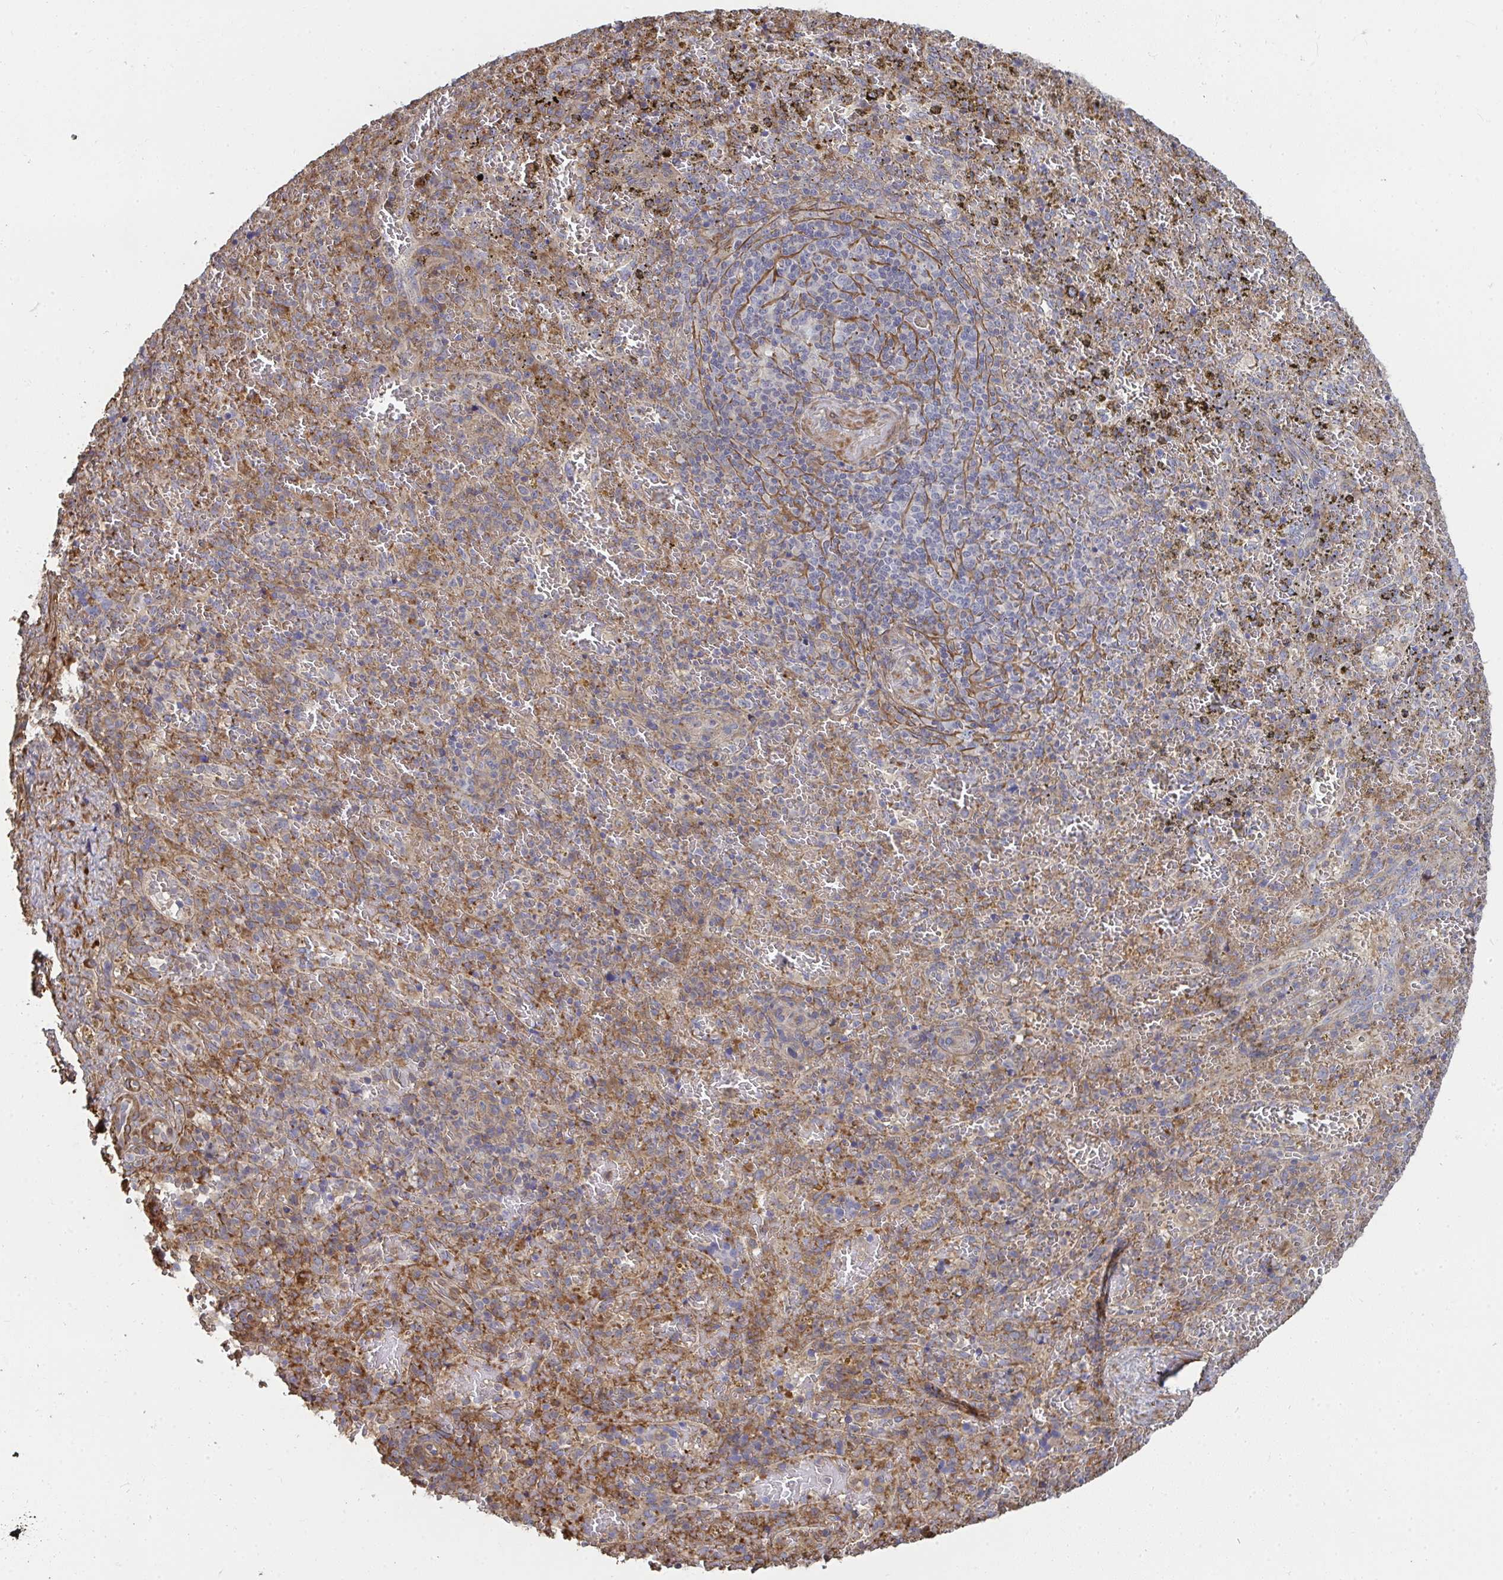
{"staining": {"intensity": "weak", "quantity": "<25%", "location": "cytoplasmic/membranous"}, "tissue": "spleen", "cell_type": "Cells in red pulp", "image_type": "normal", "snomed": [{"axis": "morphology", "description": "Normal tissue, NOS"}, {"axis": "topography", "description": "Spleen"}], "caption": "Immunohistochemistry of normal human spleen reveals no expression in cells in red pulp.", "gene": "ZFYVE28", "patient": {"sex": "female", "age": 50}}